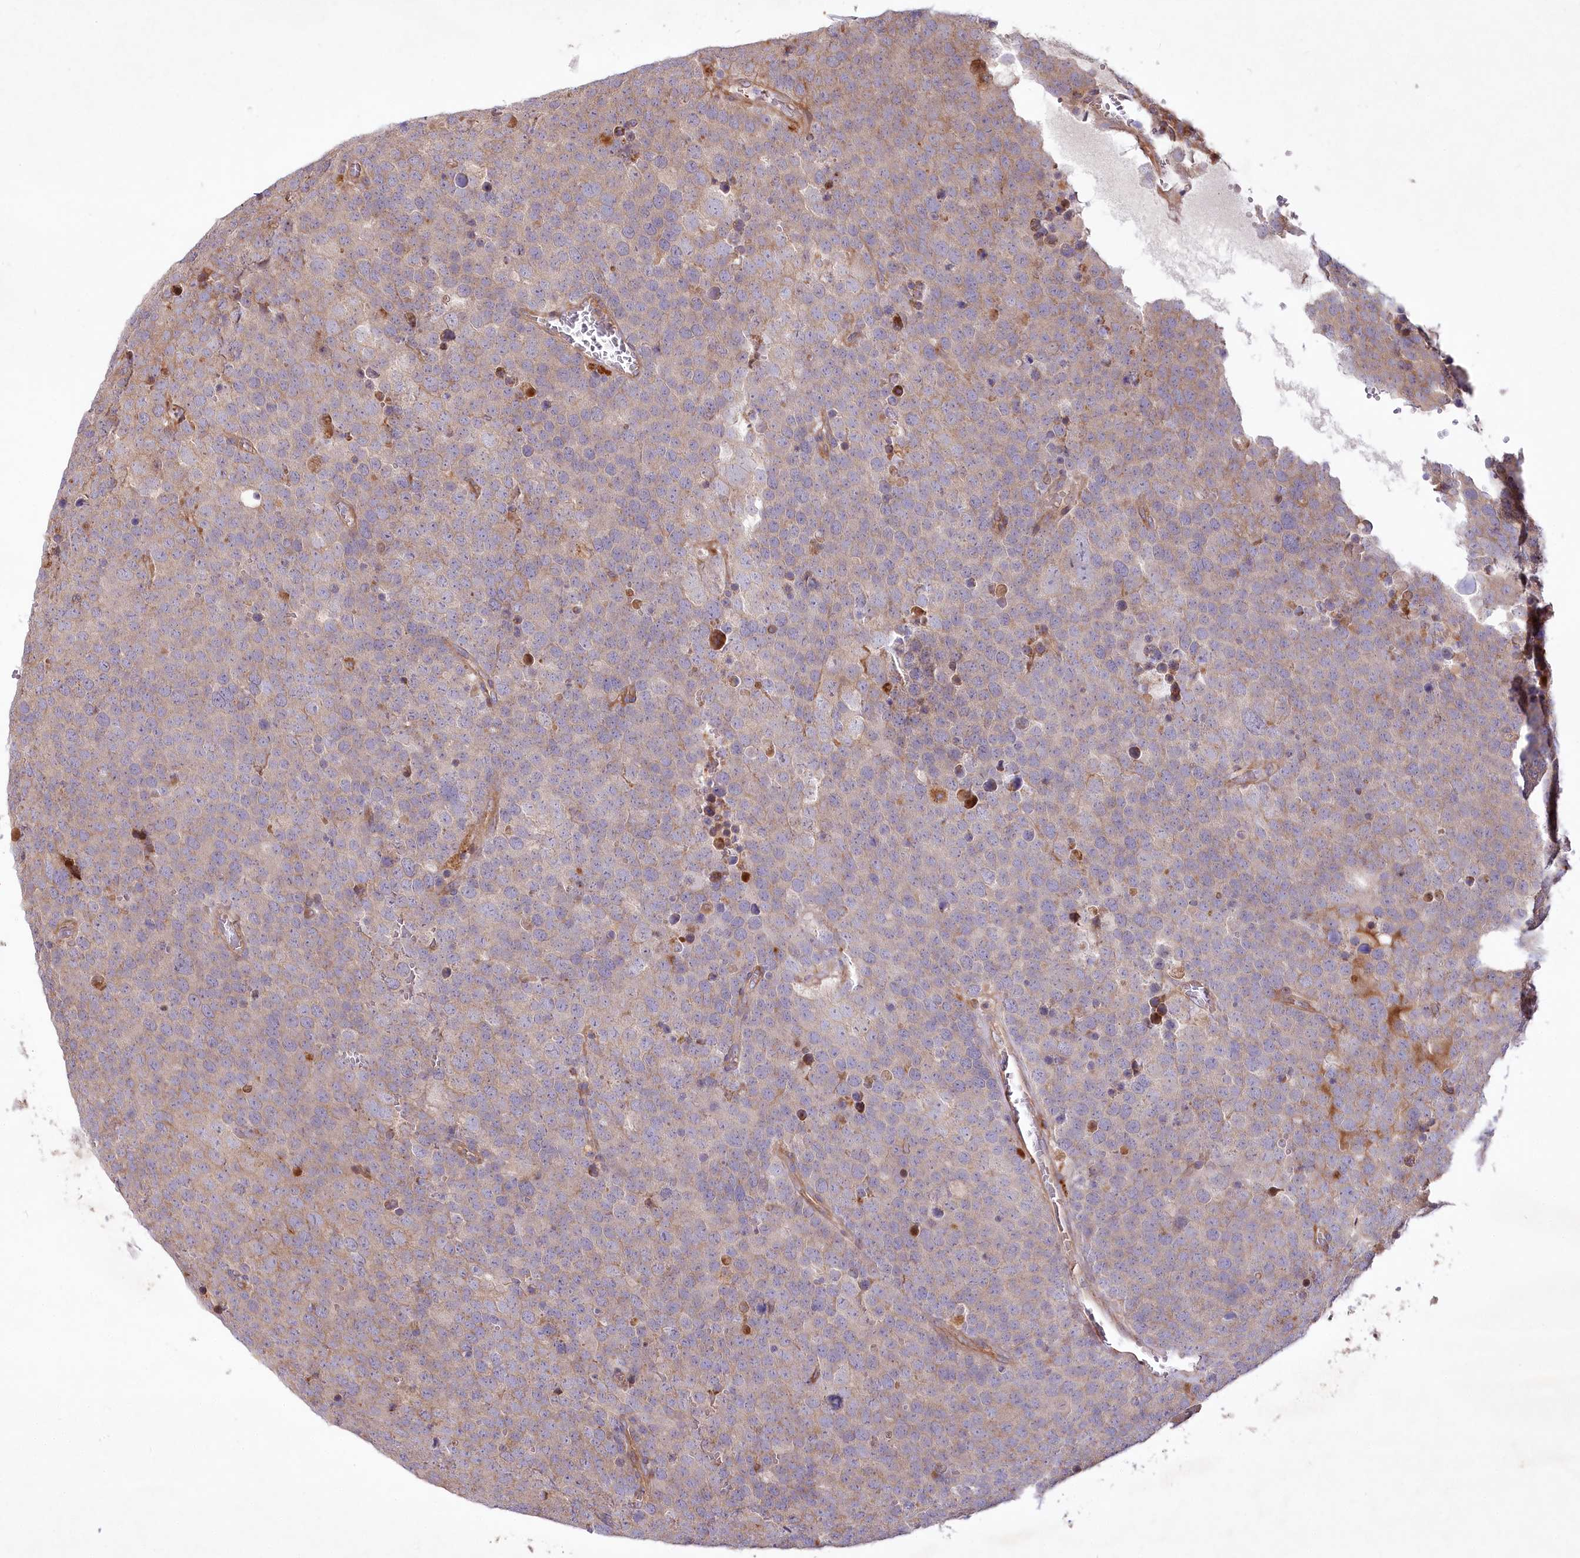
{"staining": {"intensity": "weak", "quantity": "25%-75%", "location": "cytoplasmic/membranous"}, "tissue": "testis cancer", "cell_type": "Tumor cells", "image_type": "cancer", "snomed": [{"axis": "morphology", "description": "Seminoma, NOS"}, {"axis": "topography", "description": "Testis"}], "caption": "High-magnification brightfield microscopy of testis seminoma stained with DAB (3,3'-diaminobenzidine) (brown) and counterstained with hematoxylin (blue). tumor cells exhibit weak cytoplasmic/membranous expression is identified in about25%-75% of cells.", "gene": "PSTK", "patient": {"sex": "male", "age": 71}}